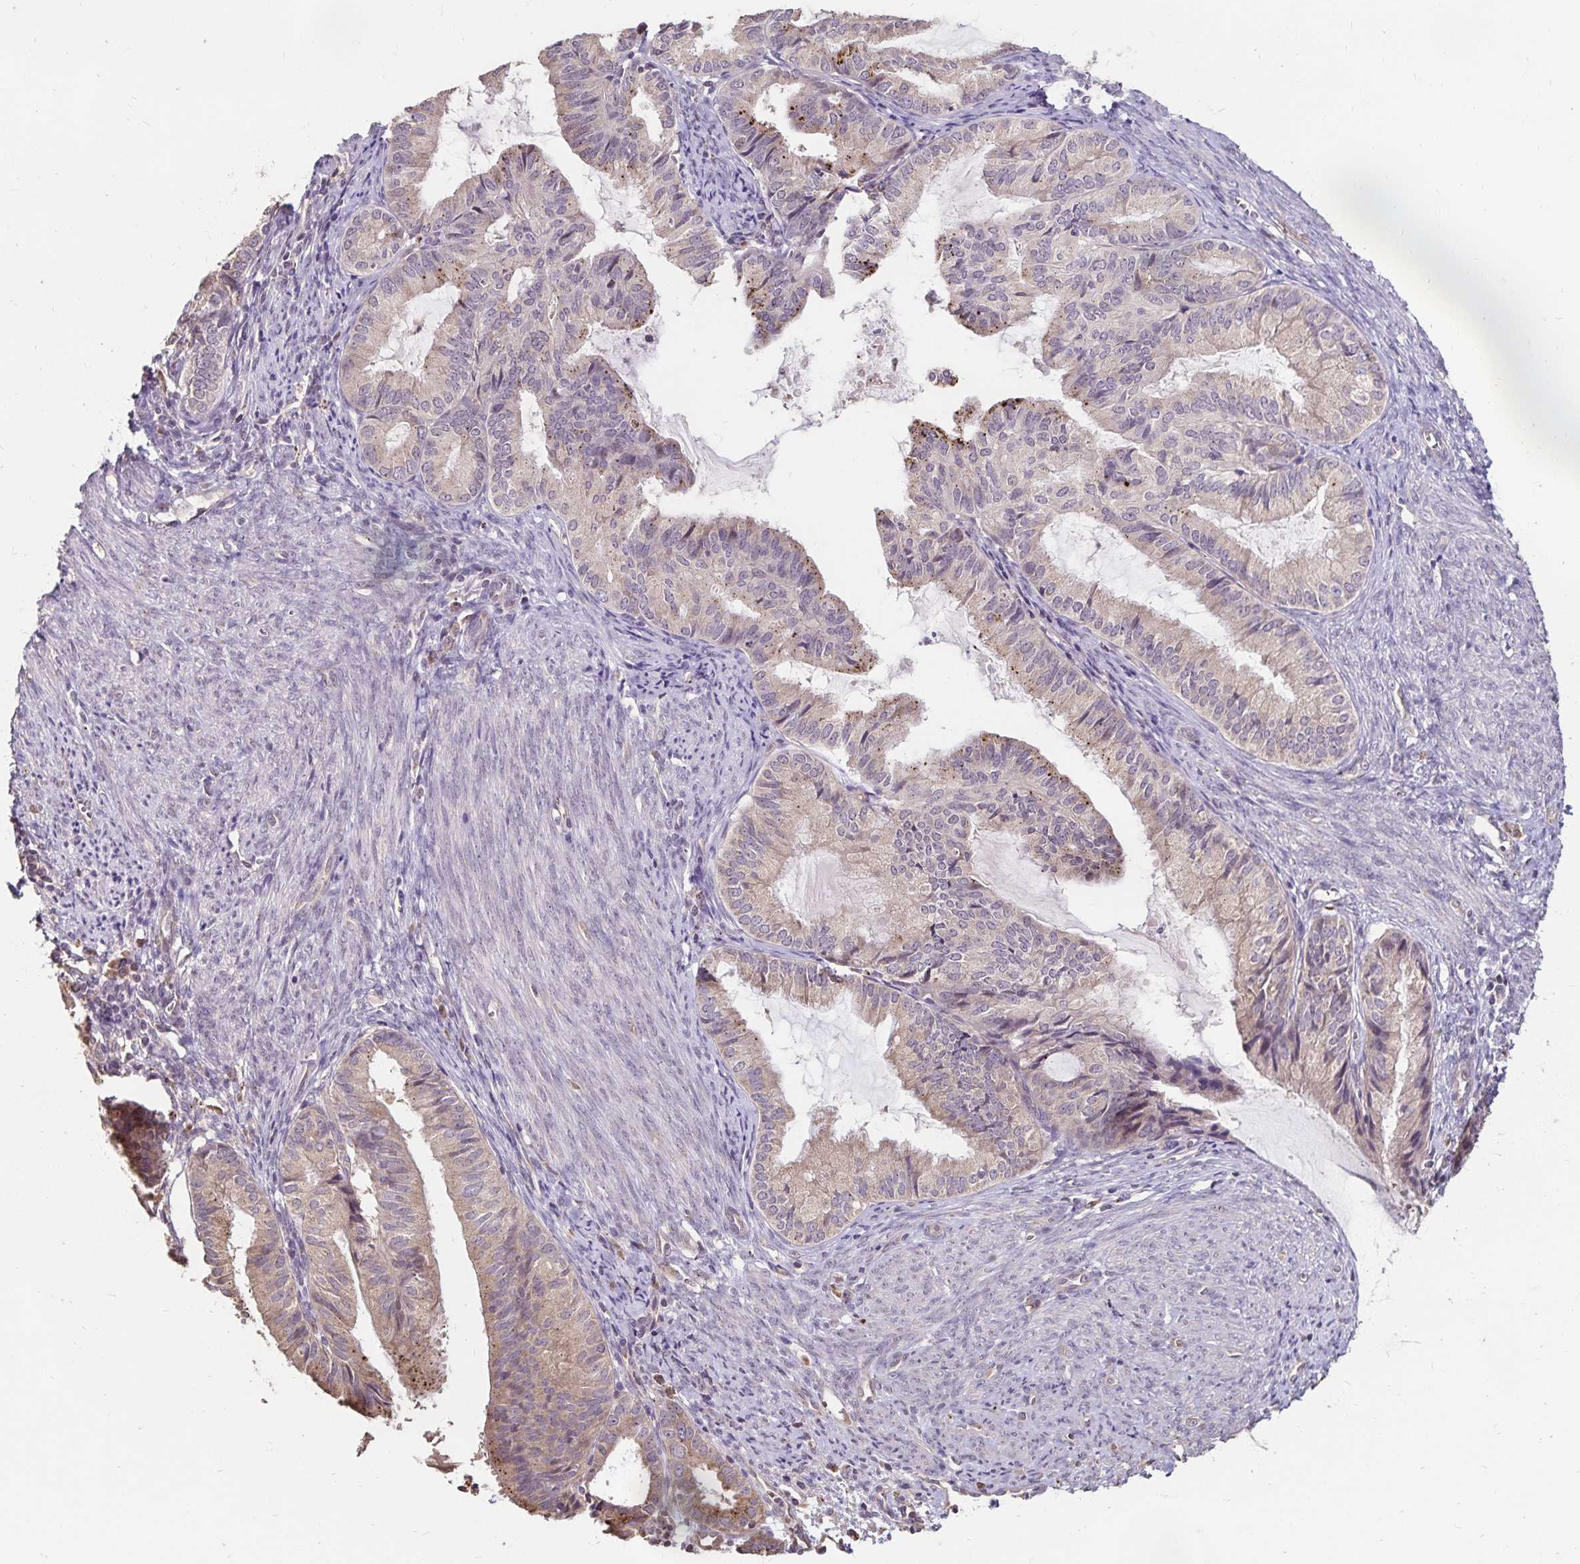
{"staining": {"intensity": "weak", "quantity": "25%-75%", "location": "cytoplasmic/membranous"}, "tissue": "endometrial cancer", "cell_type": "Tumor cells", "image_type": "cancer", "snomed": [{"axis": "morphology", "description": "Adenocarcinoma, NOS"}, {"axis": "topography", "description": "Endometrium"}], "caption": "Immunohistochemical staining of human adenocarcinoma (endometrial) demonstrates low levels of weak cytoplasmic/membranous expression in approximately 25%-75% of tumor cells.", "gene": "EMC10", "patient": {"sex": "female", "age": 86}}